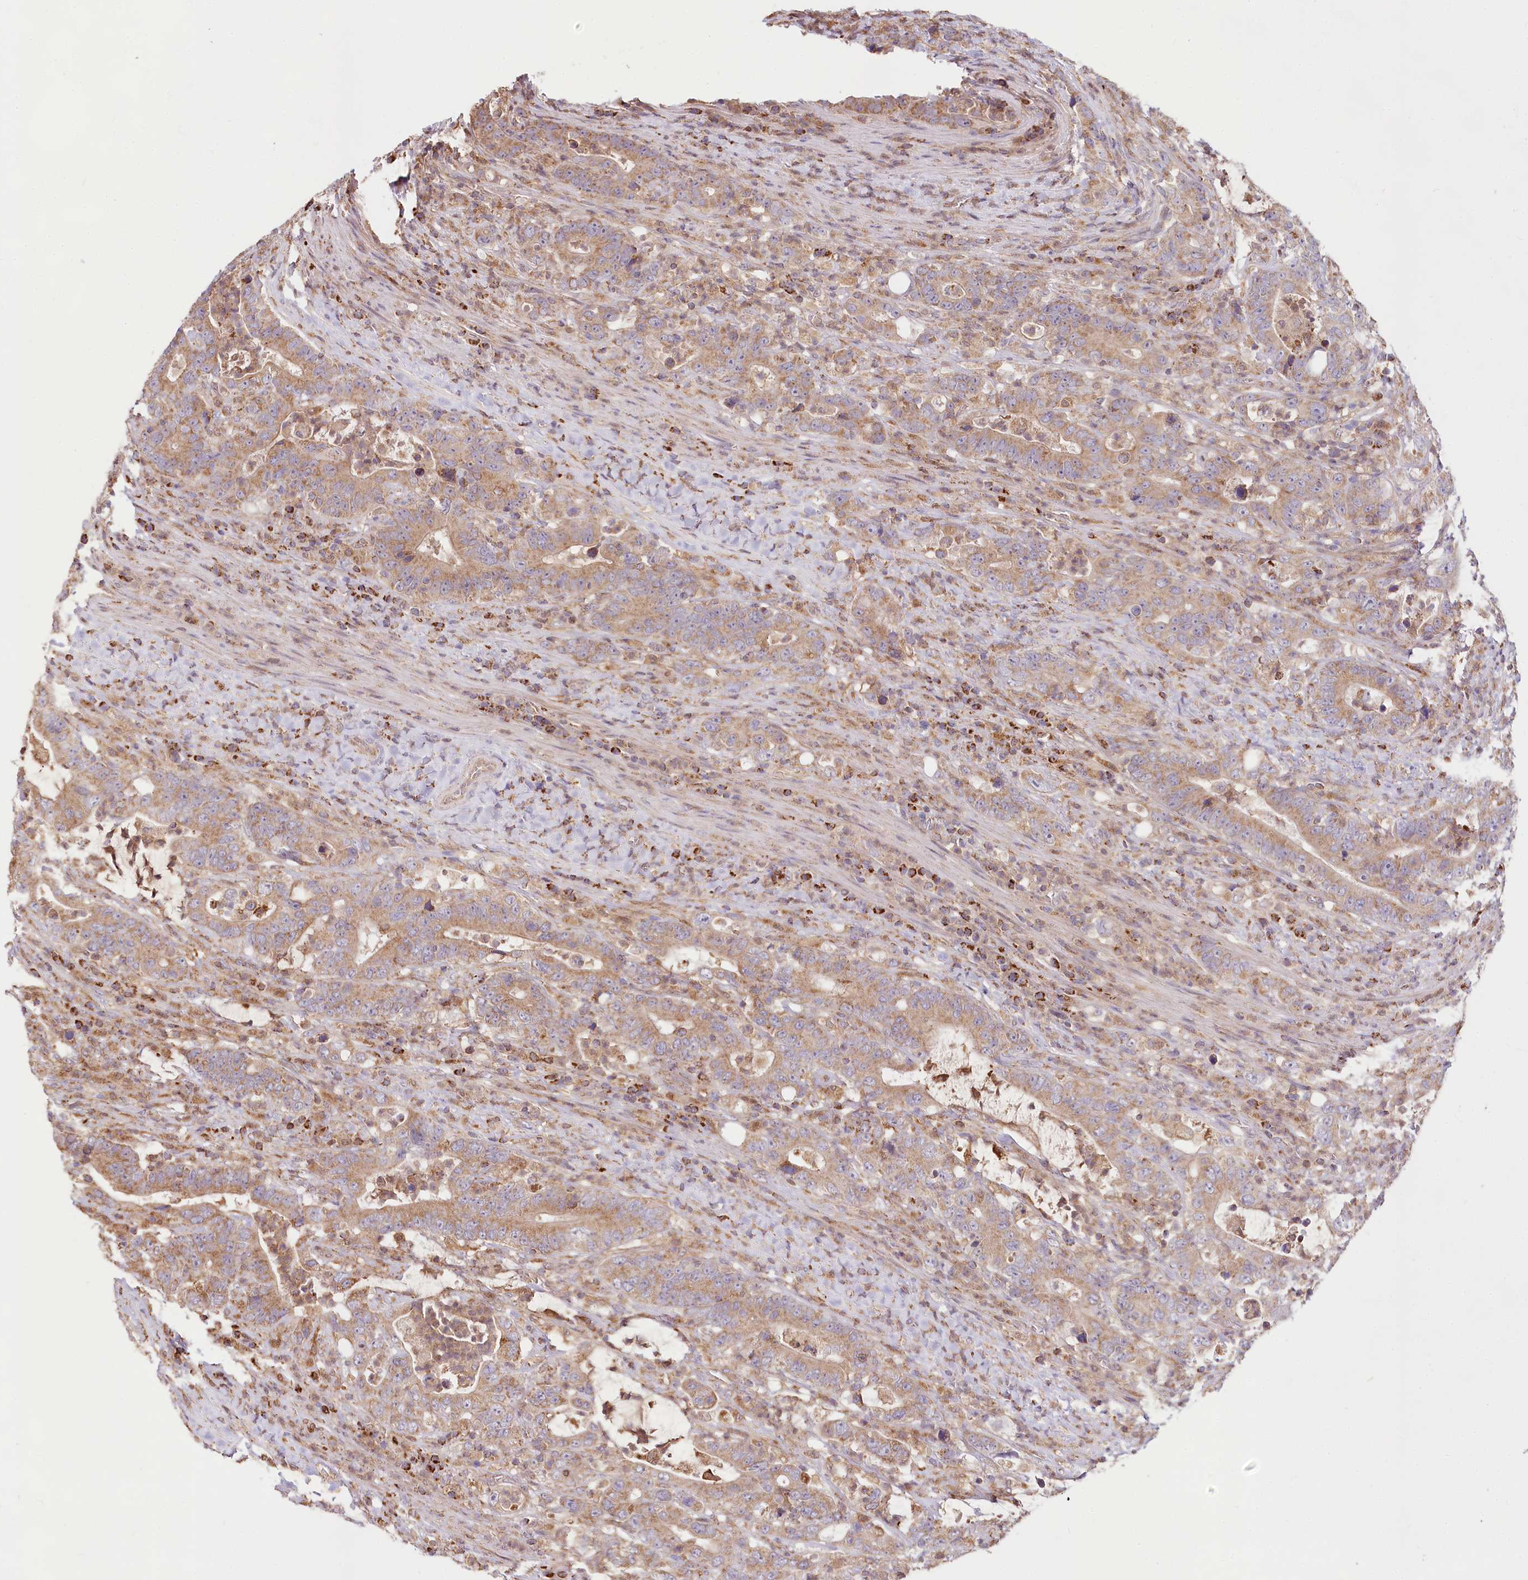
{"staining": {"intensity": "moderate", "quantity": ">75%", "location": "cytoplasmic/membranous"}, "tissue": "colorectal cancer", "cell_type": "Tumor cells", "image_type": "cancer", "snomed": [{"axis": "morphology", "description": "Adenocarcinoma, NOS"}, {"axis": "topography", "description": "Colon"}], "caption": "Approximately >75% of tumor cells in human adenocarcinoma (colorectal) exhibit moderate cytoplasmic/membranous protein positivity as visualized by brown immunohistochemical staining.", "gene": "TASOR2", "patient": {"sex": "female", "age": 75}}